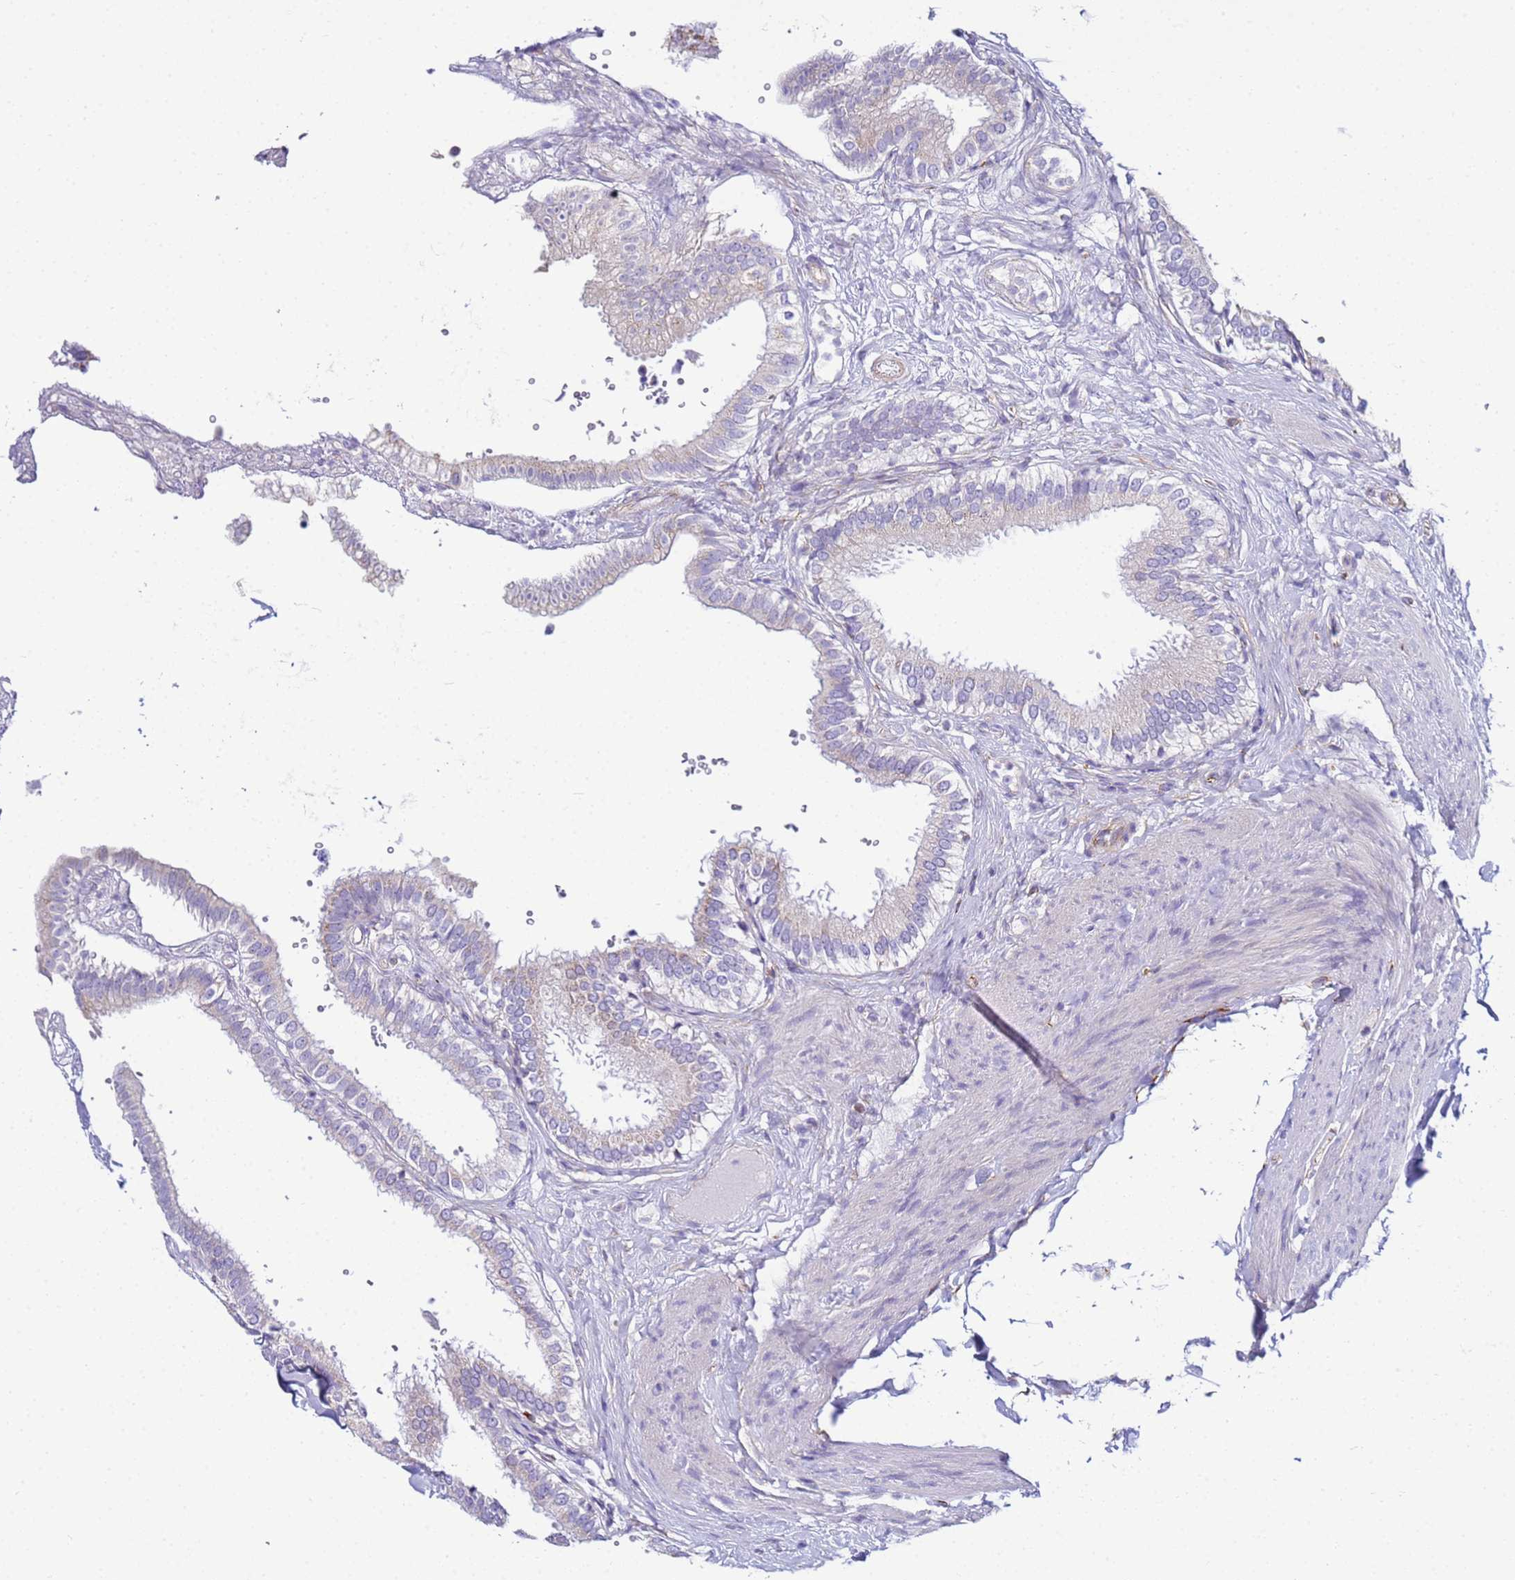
{"staining": {"intensity": "negative", "quantity": "none", "location": "none"}, "tissue": "gallbladder", "cell_type": "Glandular cells", "image_type": "normal", "snomed": [{"axis": "morphology", "description": "Normal tissue, NOS"}, {"axis": "topography", "description": "Gallbladder"}], "caption": "Immunohistochemistry micrograph of normal gallbladder: human gallbladder stained with DAB (3,3'-diaminobenzidine) reveals no significant protein positivity in glandular cells.", "gene": "UBXN2B", "patient": {"sex": "female", "age": 61}}